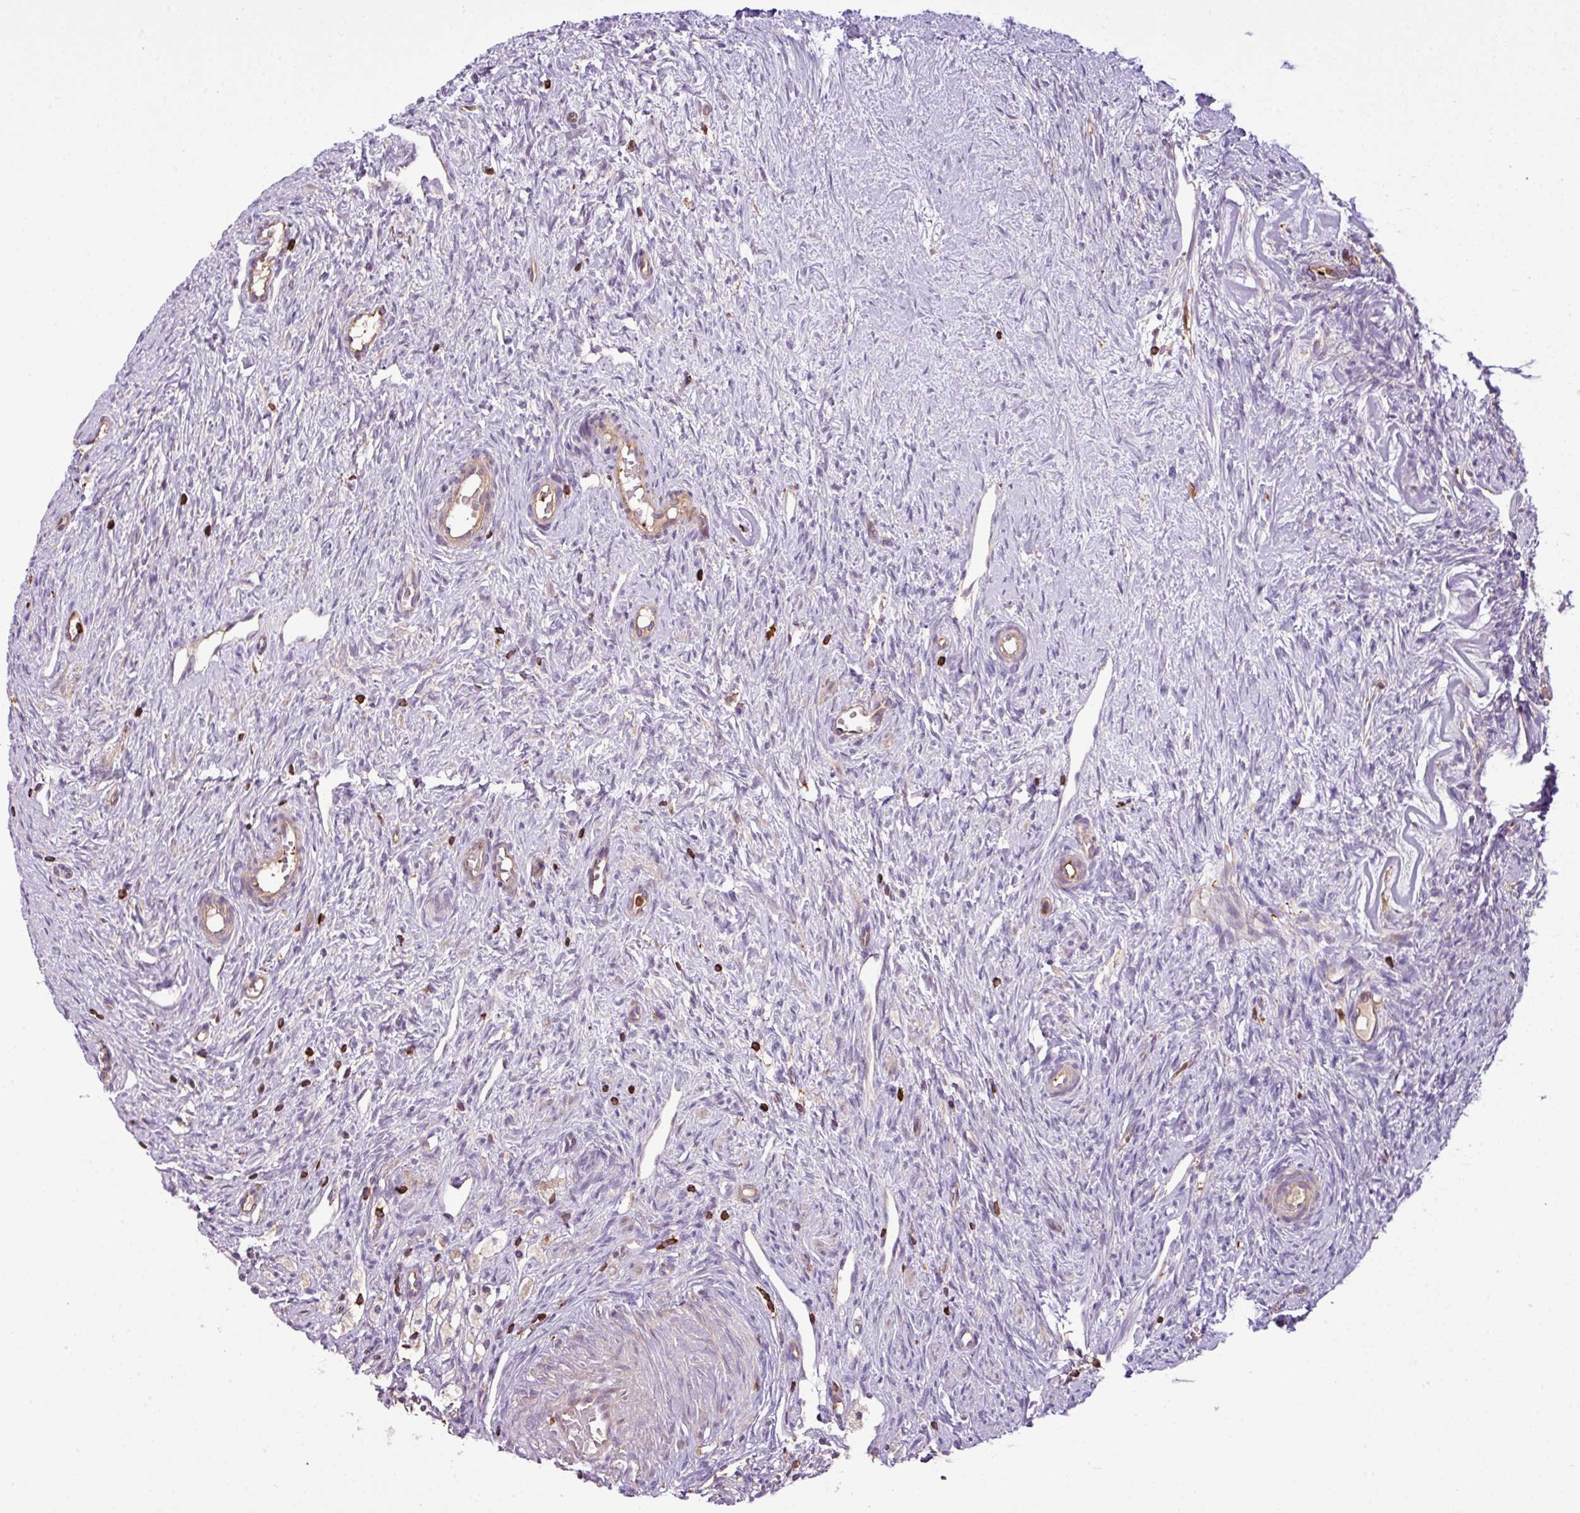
{"staining": {"intensity": "weak", "quantity": "<25%", "location": "cytoplasmic/membranous"}, "tissue": "ovary", "cell_type": "Ovarian stroma cells", "image_type": "normal", "snomed": [{"axis": "morphology", "description": "Normal tissue, NOS"}, {"axis": "topography", "description": "Ovary"}], "caption": "A high-resolution histopathology image shows immunohistochemistry staining of benign ovary, which demonstrates no significant staining in ovarian stroma cells.", "gene": "PGAP6", "patient": {"sex": "female", "age": 51}}